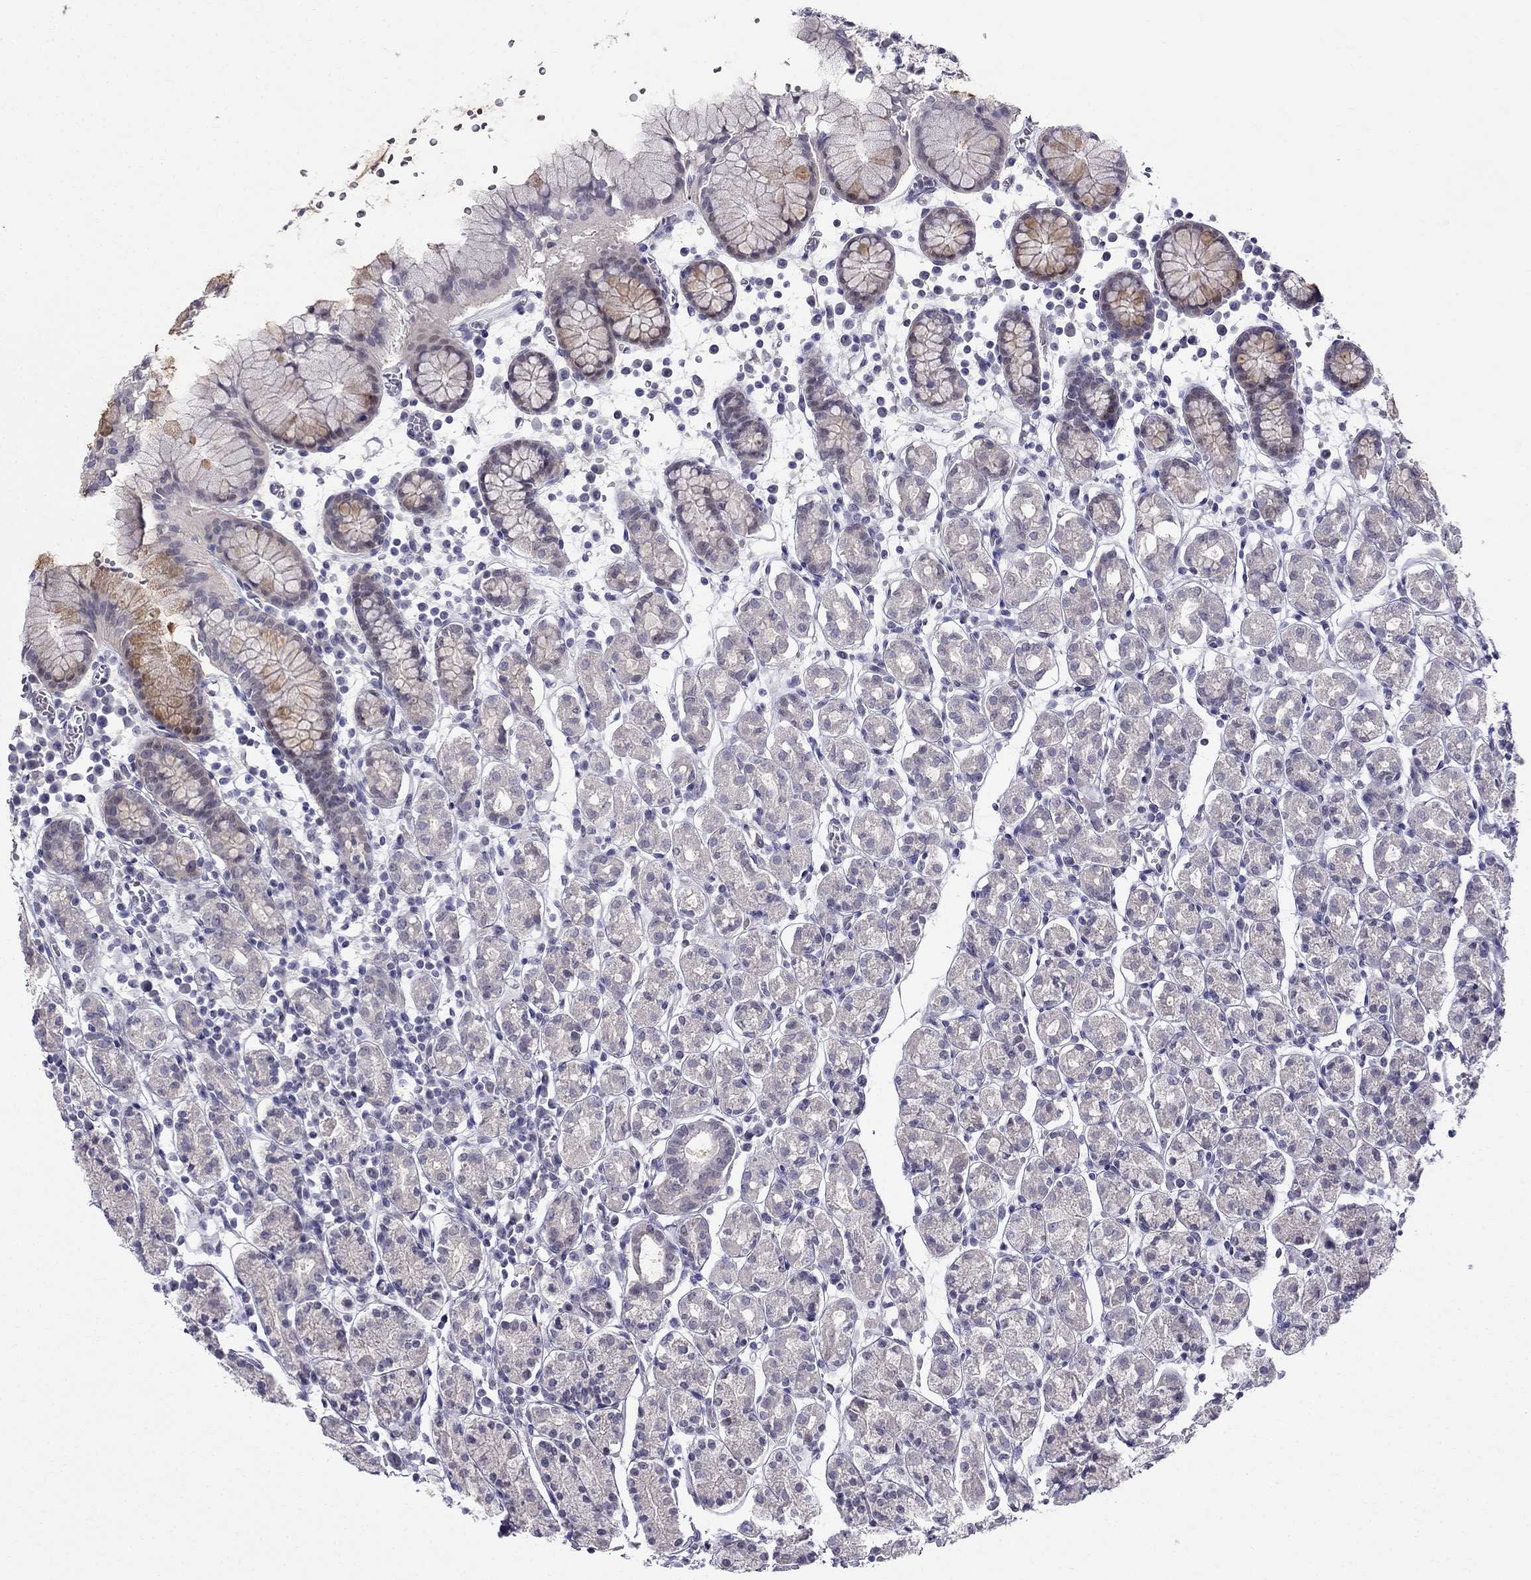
{"staining": {"intensity": "negative", "quantity": "none", "location": "none"}, "tissue": "stomach", "cell_type": "Glandular cells", "image_type": "normal", "snomed": [{"axis": "morphology", "description": "Normal tissue, NOS"}, {"axis": "topography", "description": "Stomach, upper"}, {"axis": "topography", "description": "Stomach"}], "caption": "Stomach stained for a protein using immunohistochemistry demonstrates no expression glandular cells.", "gene": "BAG5", "patient": {"sex": "male", "age": 62}}